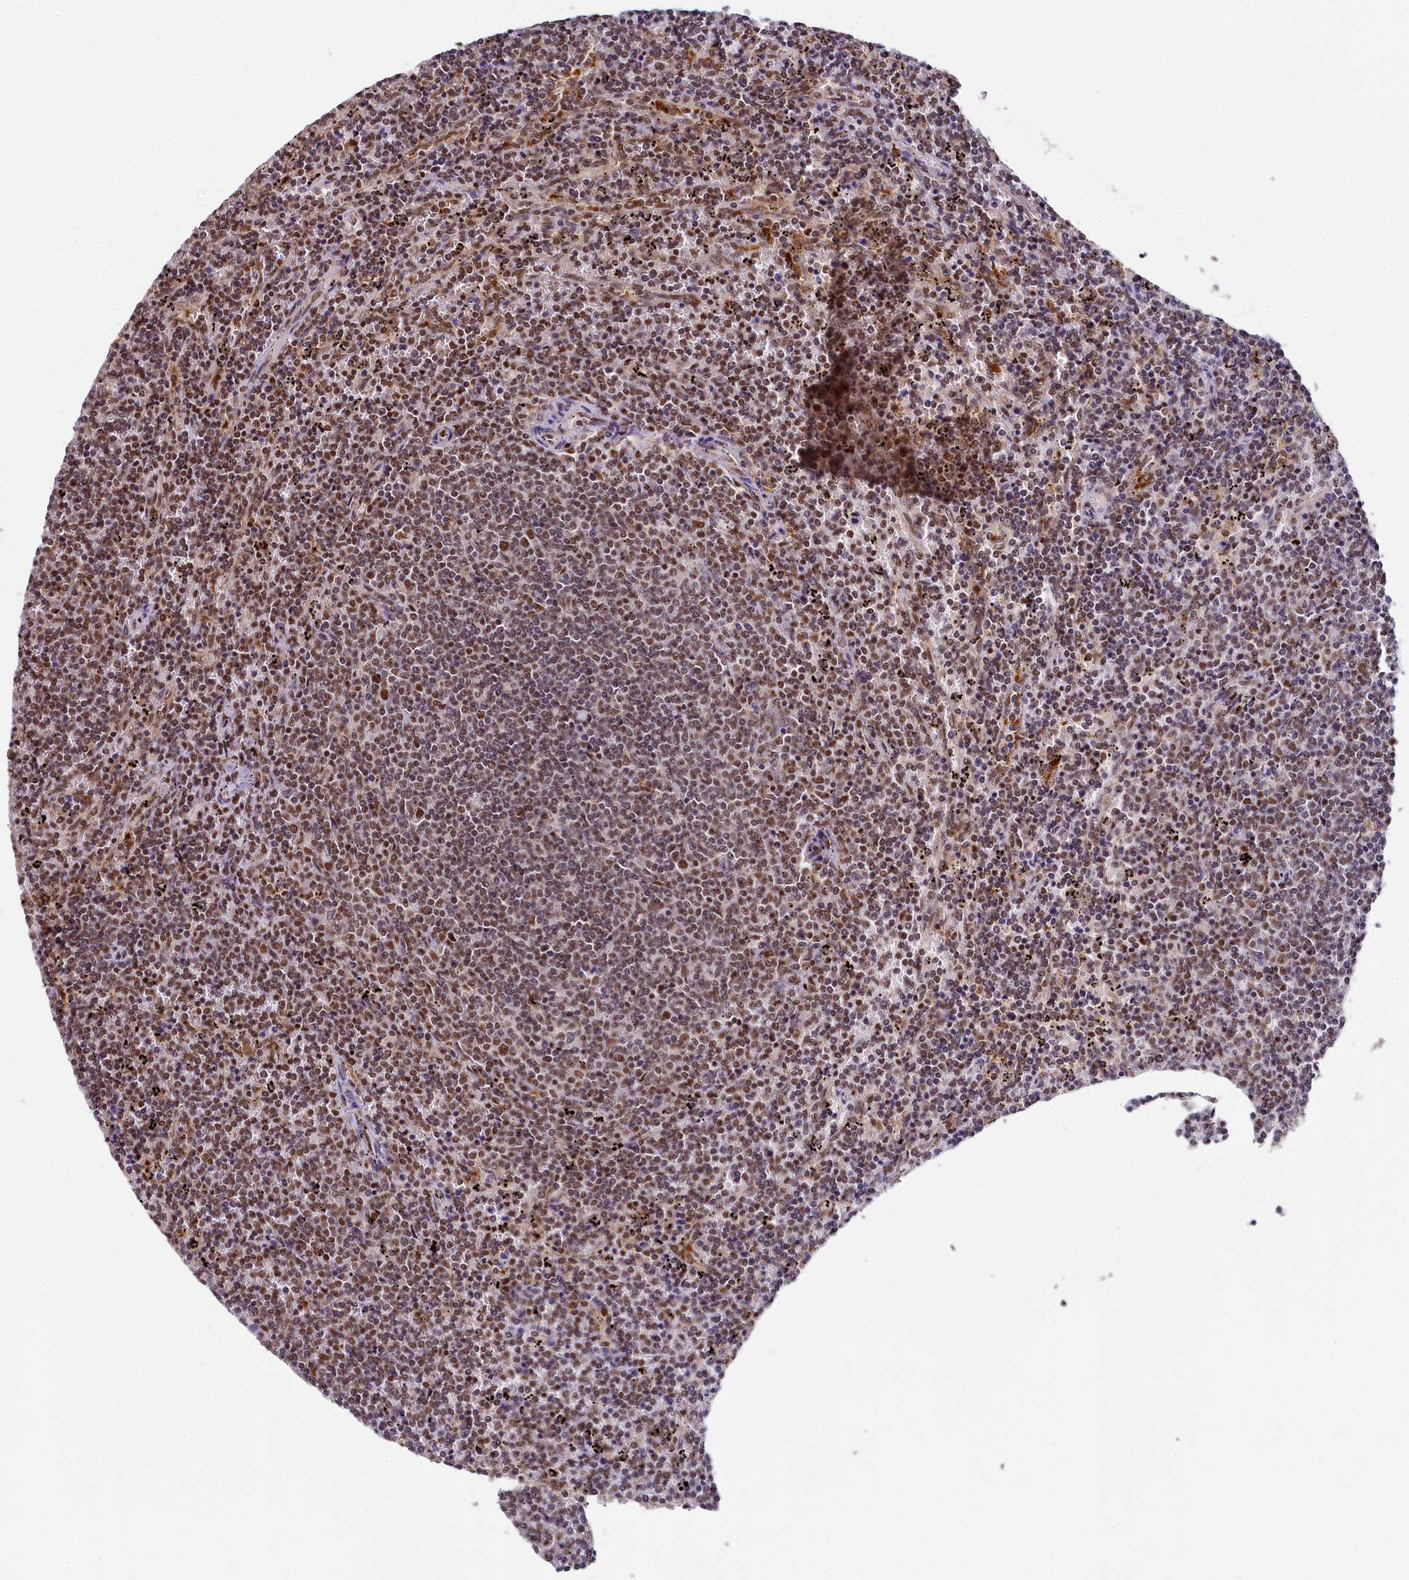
{"staining": {"intensity": "moderate", "quantity": "25%-75%", "location": "nuclear"}, "tissue": "lymphoma", "cell_type": "Tumor cells", "image_type": "cancer", "snomed": [{"axis": "morphology", "description": "Malignant lymphoma, non-Hodgkin's type, Low grade"}, {"axis": "topography", "description": "Spleen"}], "caption": "An image showing moderate nuclear positivity in approximately 25%-75% of tumor cells in low-grade malignant lymphoma, non-Hodgkin's type, as visualized by brown immunohistochemical staining.", "gene": "PPHLN1", "patient": {"sex": "female", "age": 50}}